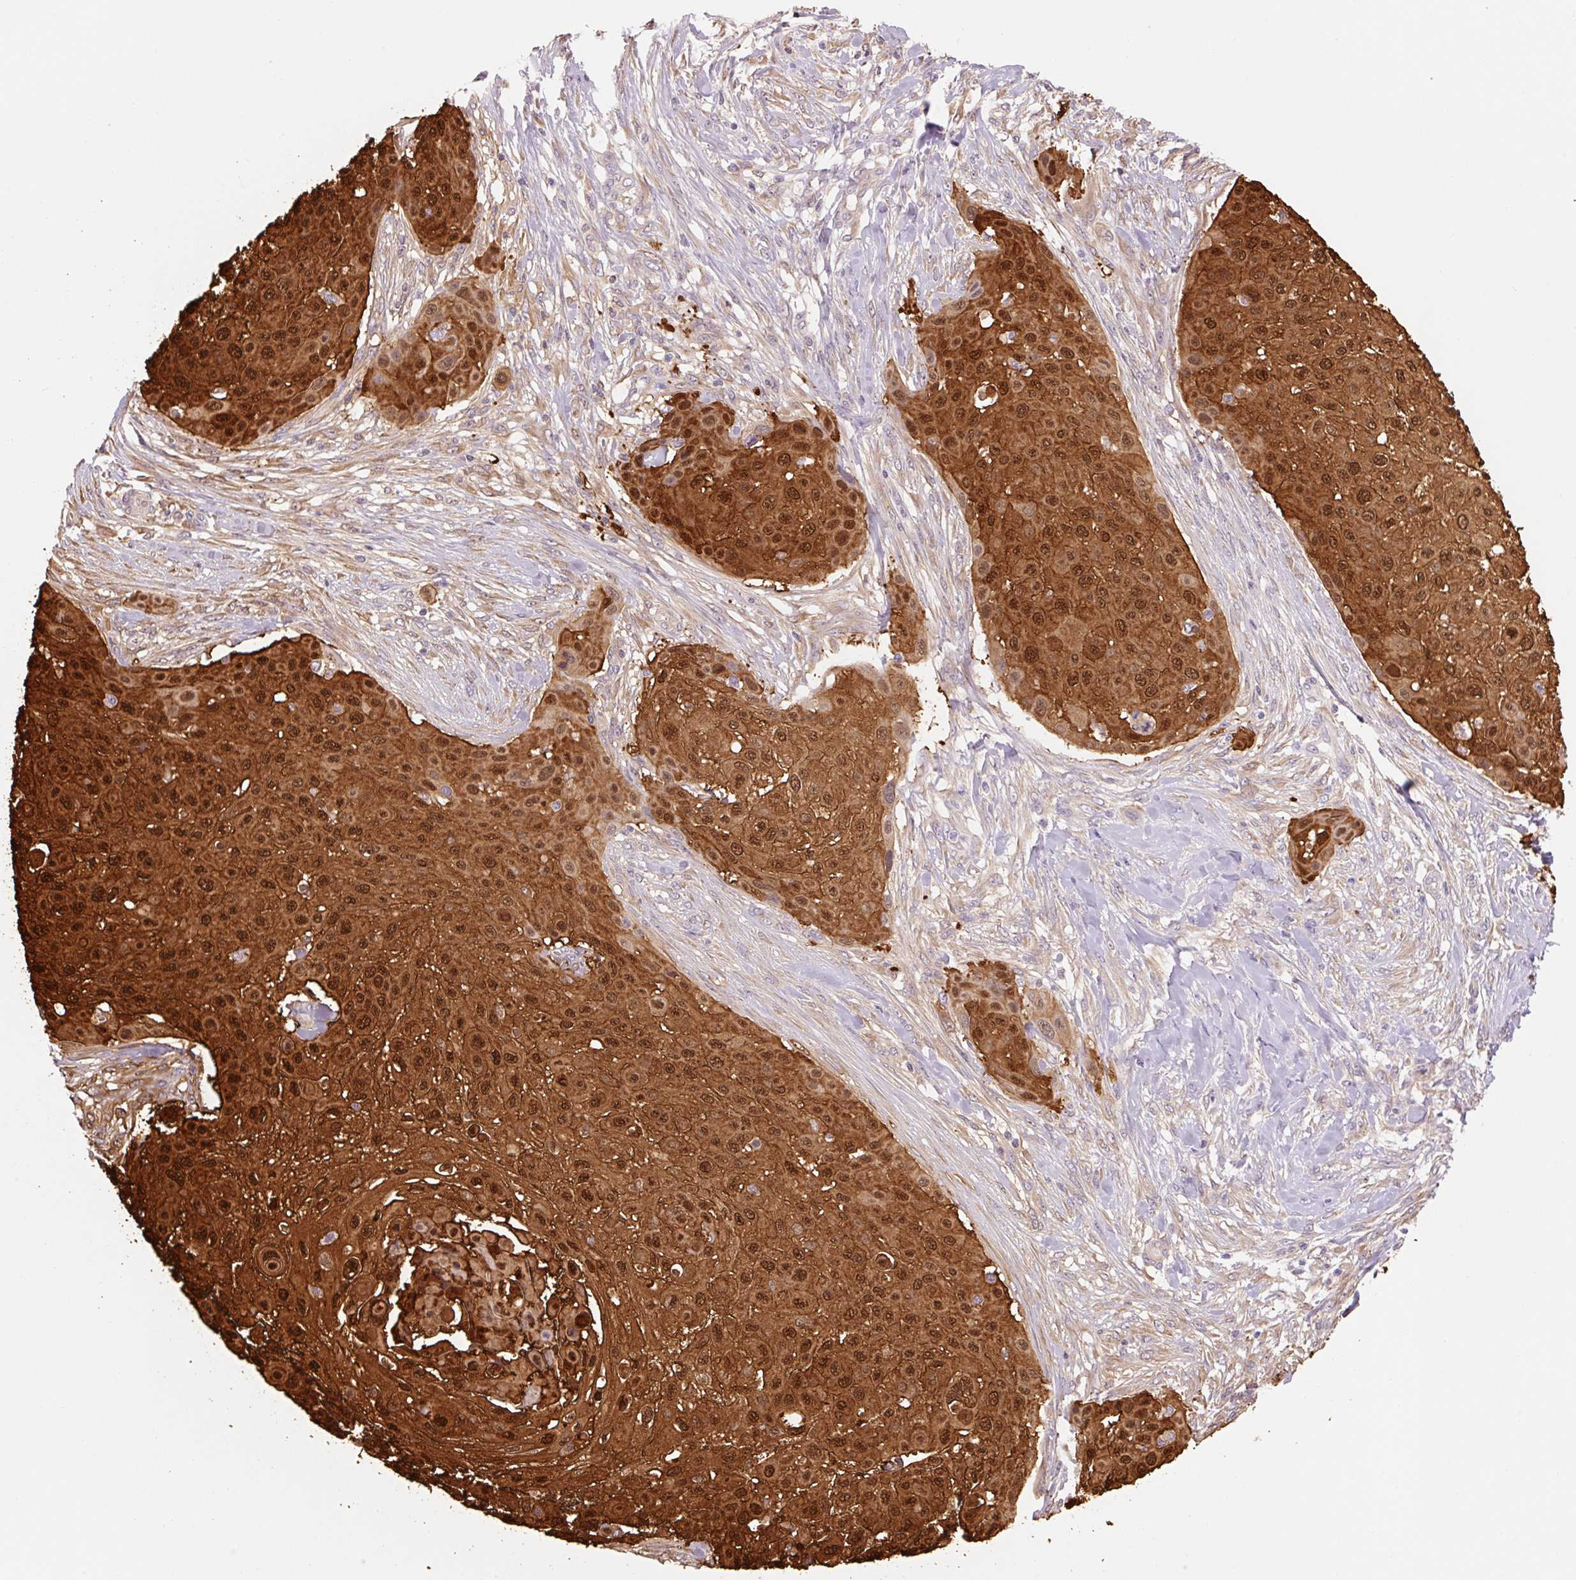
{"staining": {"intensity": "strong", "quantity": ">75%", "location": "cytoplasmic/membranous,nuclear"}, "tissue": "skin cancer", "cell_type": "Tumor cells", "image_type": "cancer", "snomed": [{"axis": "morphology", "description": "Squamous cell carcinoma, NOS"}, {"axis": "topography", "description": "Skin"}], "caption": "The photomicrograph shows immunohistochemical staining of skin squamous cell carcinoma. There is strong cytoplasmic/membranous and nuclear expression is appreciated in about >75% of tumor cells.", "gene": "FABP5", "patient": {"sex": "female", "age": 87}}